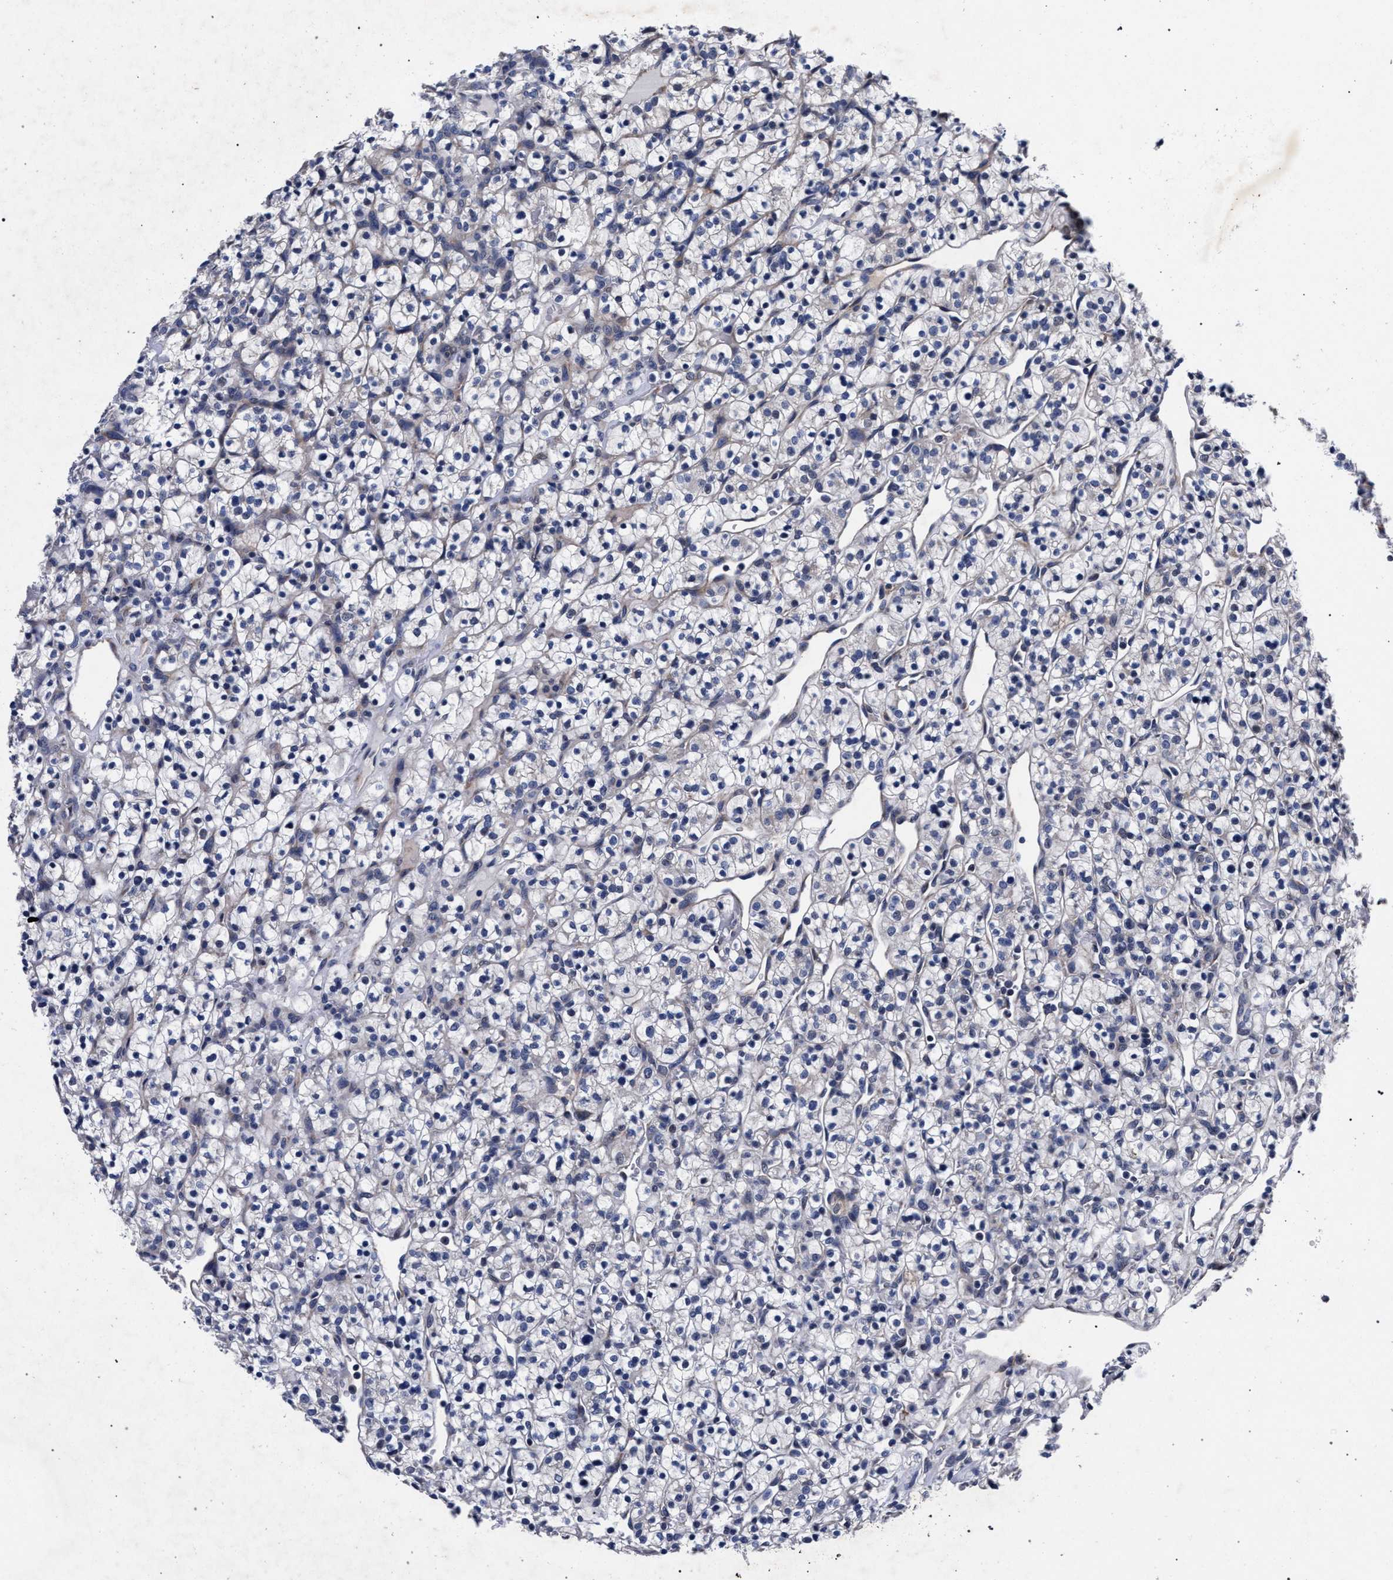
{"staining": {"intensity": "negative", "quantity": "none", "location": "none"}, "tissue": "renal cancer", "cell_type": "Tumor cells", "image_type": "cancer", "snomed": [{"axis": "morphology", "description": "Adenocarcinoma, NOS"}, {"axis": "topography", "description": "Kidney"}], "caption": "This is an immunohistochemistry (IHC) image of human adenocarcinoma (renal). There is no positivity in tumor cells.", "gene": "CFAP95", "patient": {"sex": "female", "age": 57}}